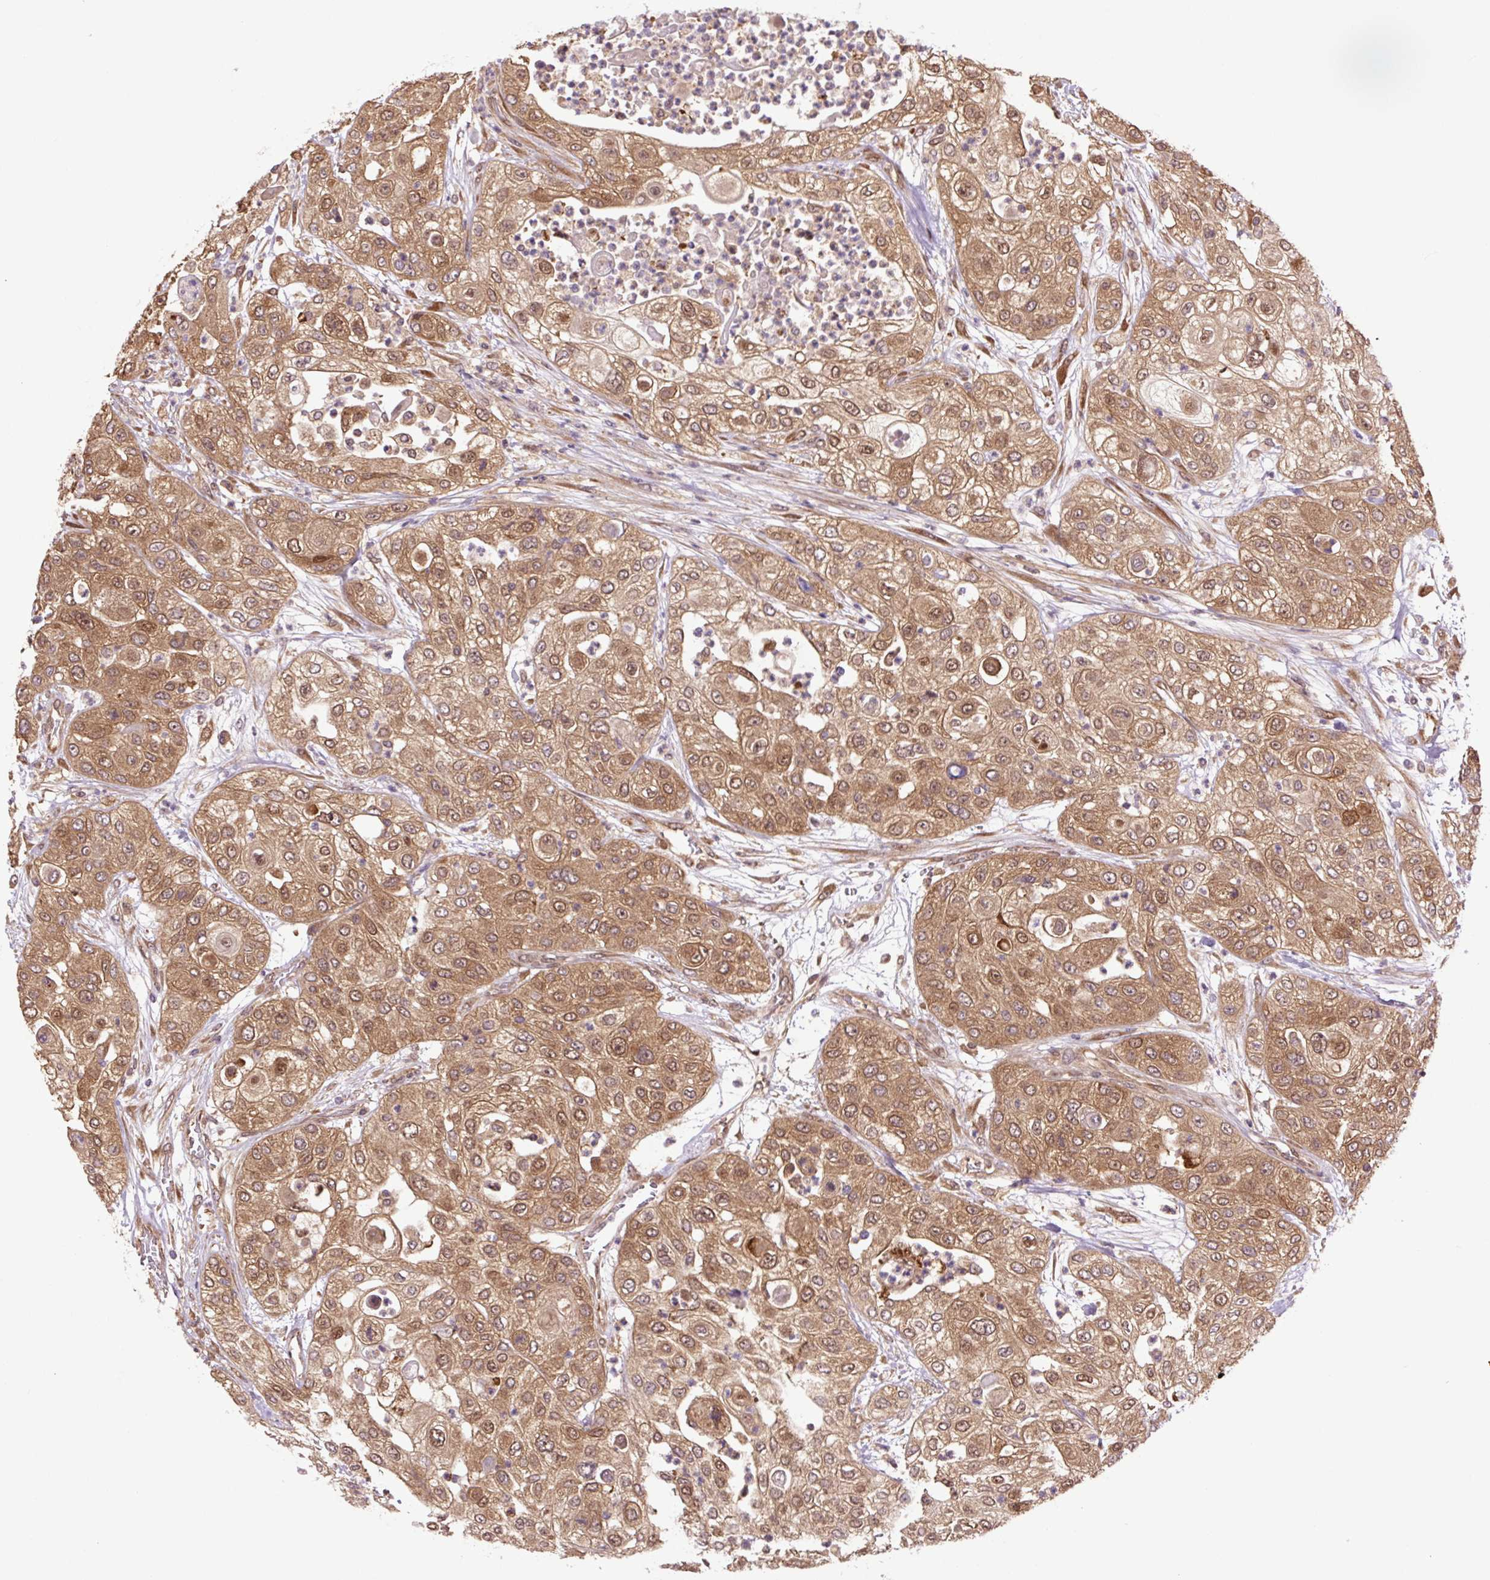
{"staining": {"intensity": "moderate", "quantity": ">75%", "location": "cytoplasmic/membranous,nuclear"}, "tissue": "urothelial cancer", "cell_type": "Tumor cells", "image_type": "cancer", "snomed": [{"axis": "morphology", "description": "Urothelial carcinoma, High grade"}, {"axis": "topography", "description": "Urinary bladder"}], "caption": "An IHC image of tumor tissue is shown. Protein staining in brown shows moderate cytoplasmic/membranous and nuclear positivity in high-grade urothelial carcinoma within tumor cells.", "gene": "TPT1", "patient": {"sex": "female", "age": 79}}